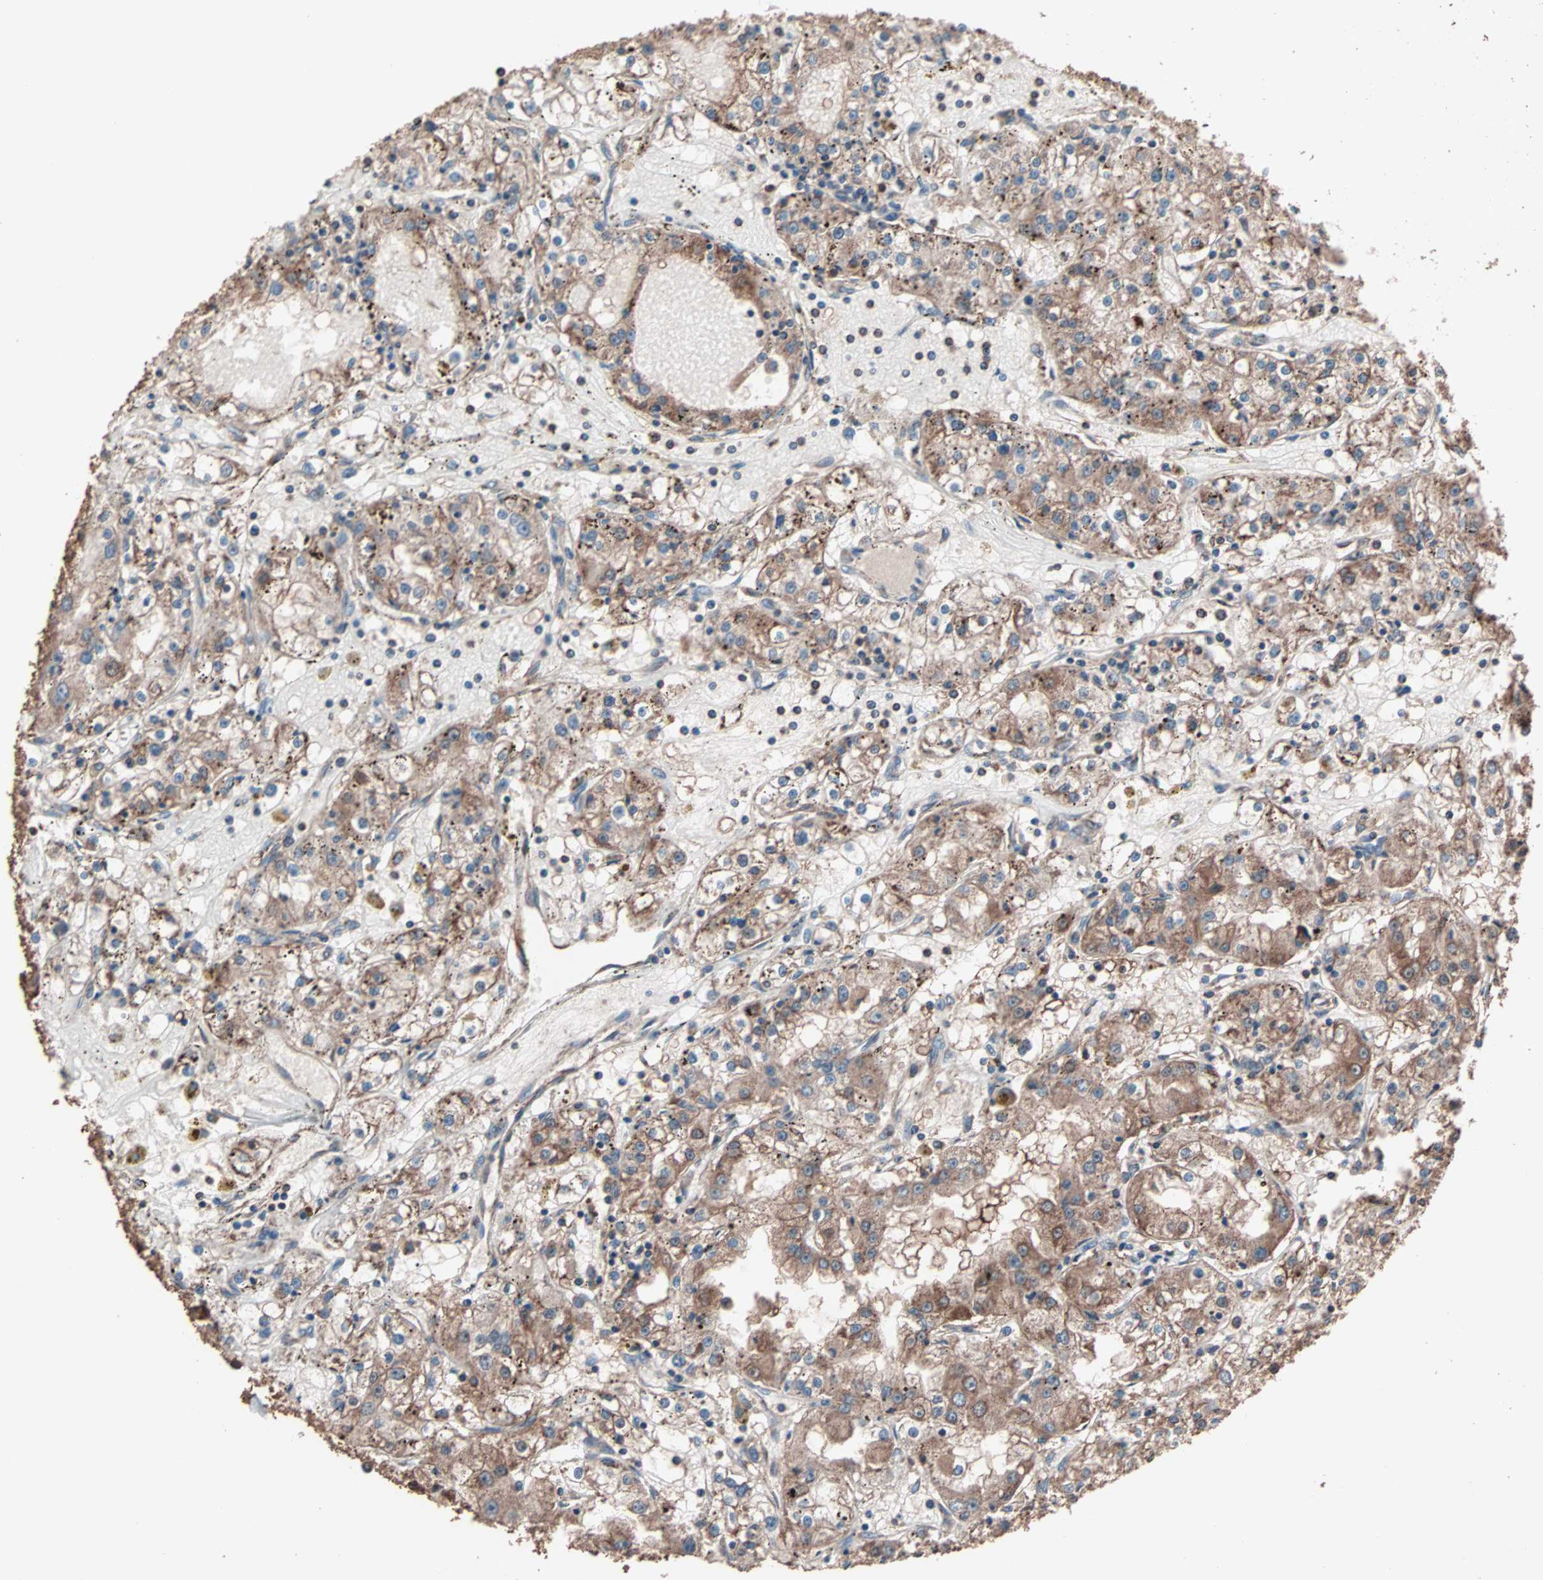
{"staining": {"intensity": "strong", "quantity": ">75%", "location": "cytoplasmic/membranous"}, "tissue": "renal cancer", "cell_type": "Tumor cells", "image_type": "cancer", "snomed": [{"axis": "morphology", "description": "Adenocarcinoma, NOS"}, {"axis": "topography", "description": "Kidney"}], "caption": "IHC histopathology image of neoplastic tissue: renal cancer (adenocarcinoma) stained using immunohistochemistry (IHC) exhibits high levels of strong protein expression localized specifically in the cytoplasmic/membranous of tumor cells, appearing as a cytoplasmic/membranous brown color.", "gene": "MRPL2", "patient": {"sex": "male", "age": 56}}